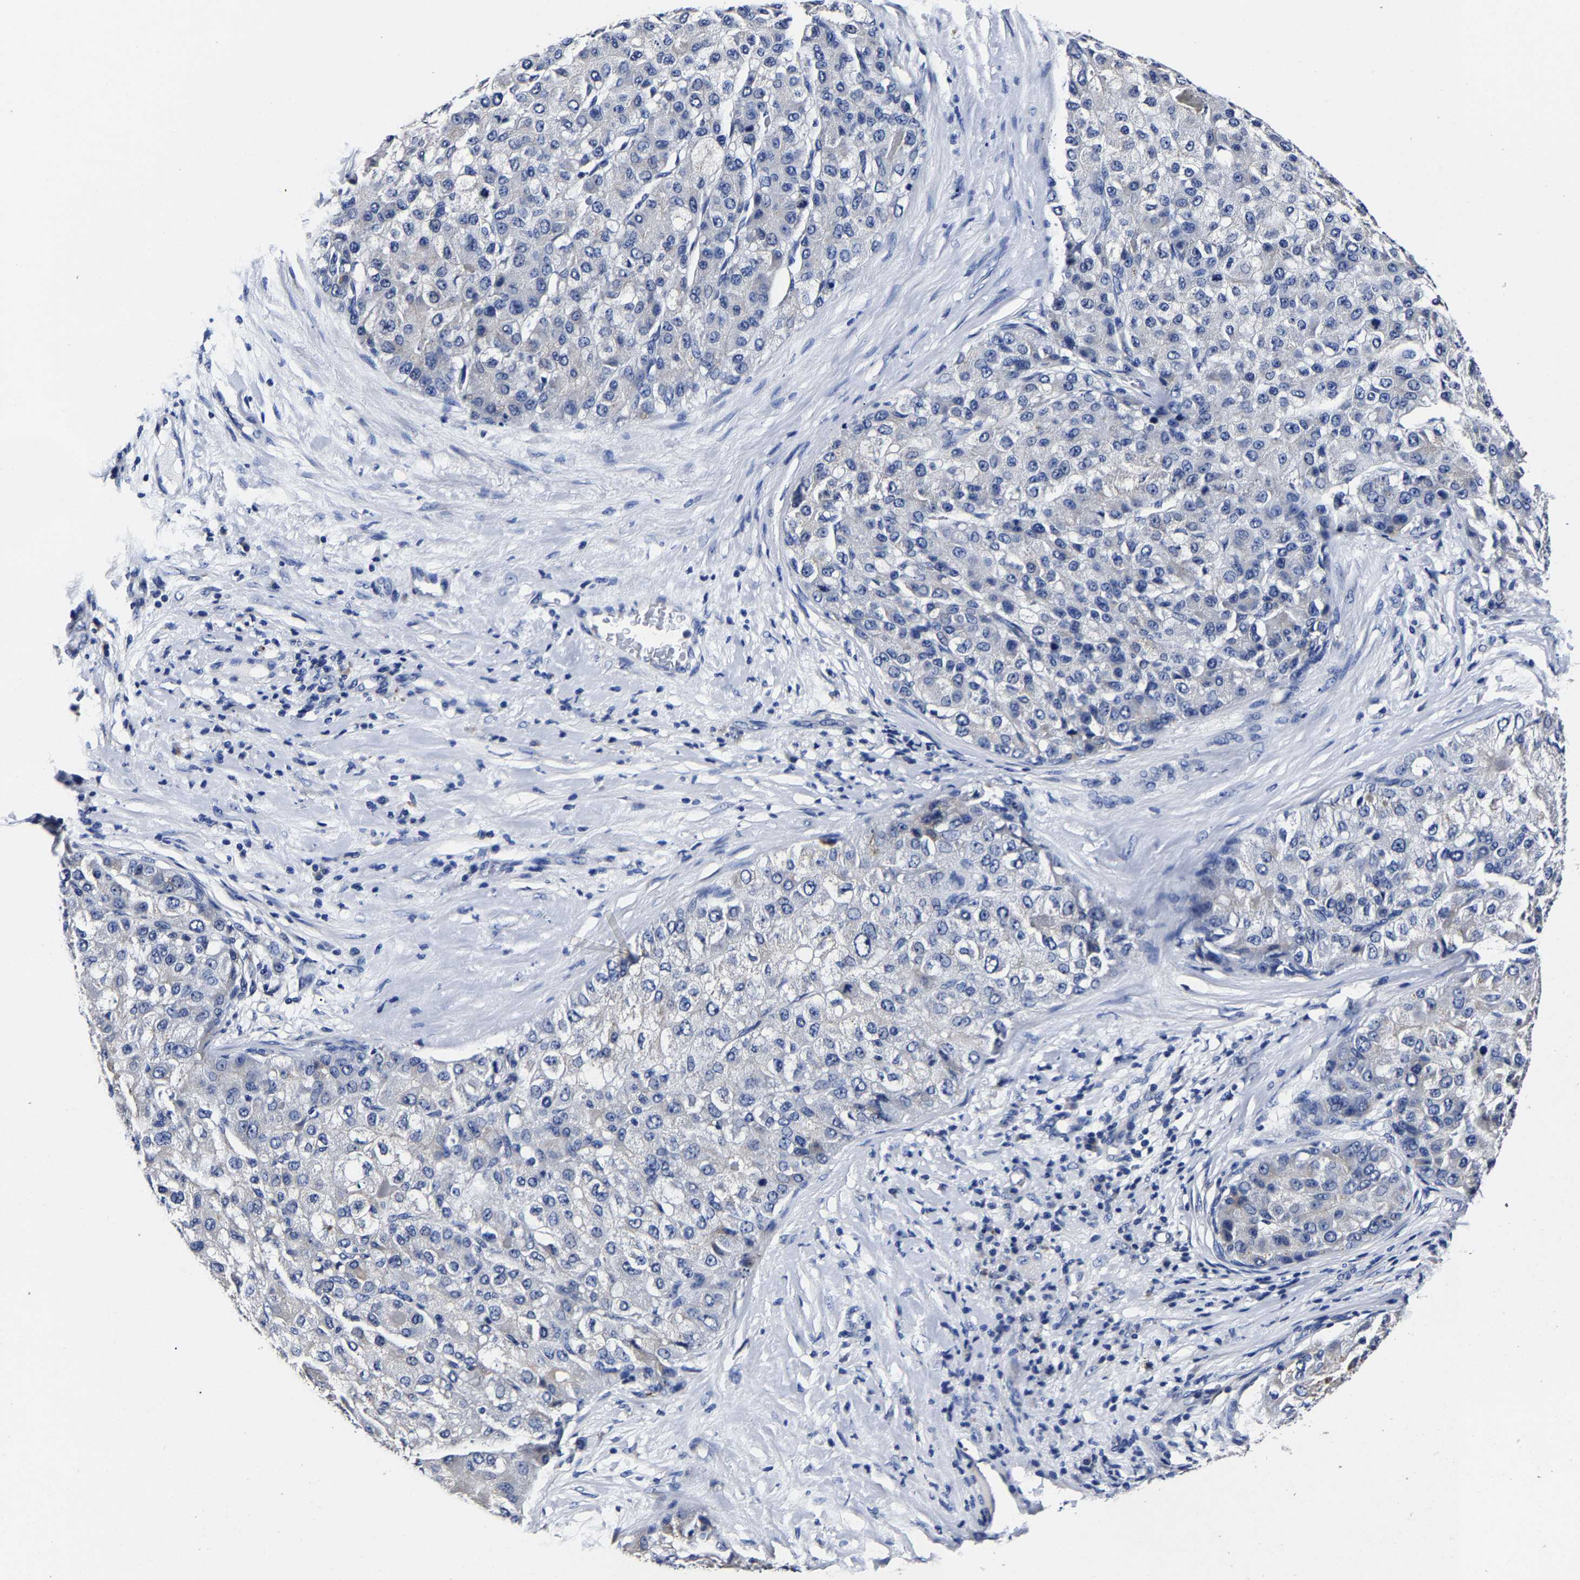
{"staining": {"intensity": "negative", "quantity": "none", "location": "none"}, "tissue": "liver cancer", "cell_type": "Tumor cells", "image_type": "cancer", "snomed": [{"axis": "morphology", "description": "Carcinoma, Hepatocellular, NOS"}, {"axis": "topography", "description": "Liver"}], "caption": "Tumor cells are negative for protein expression in human liver cancer (hepatocellular carcinoma).", "gene": "AKAP4", "patient": {"sex": "male", "age": 80}}